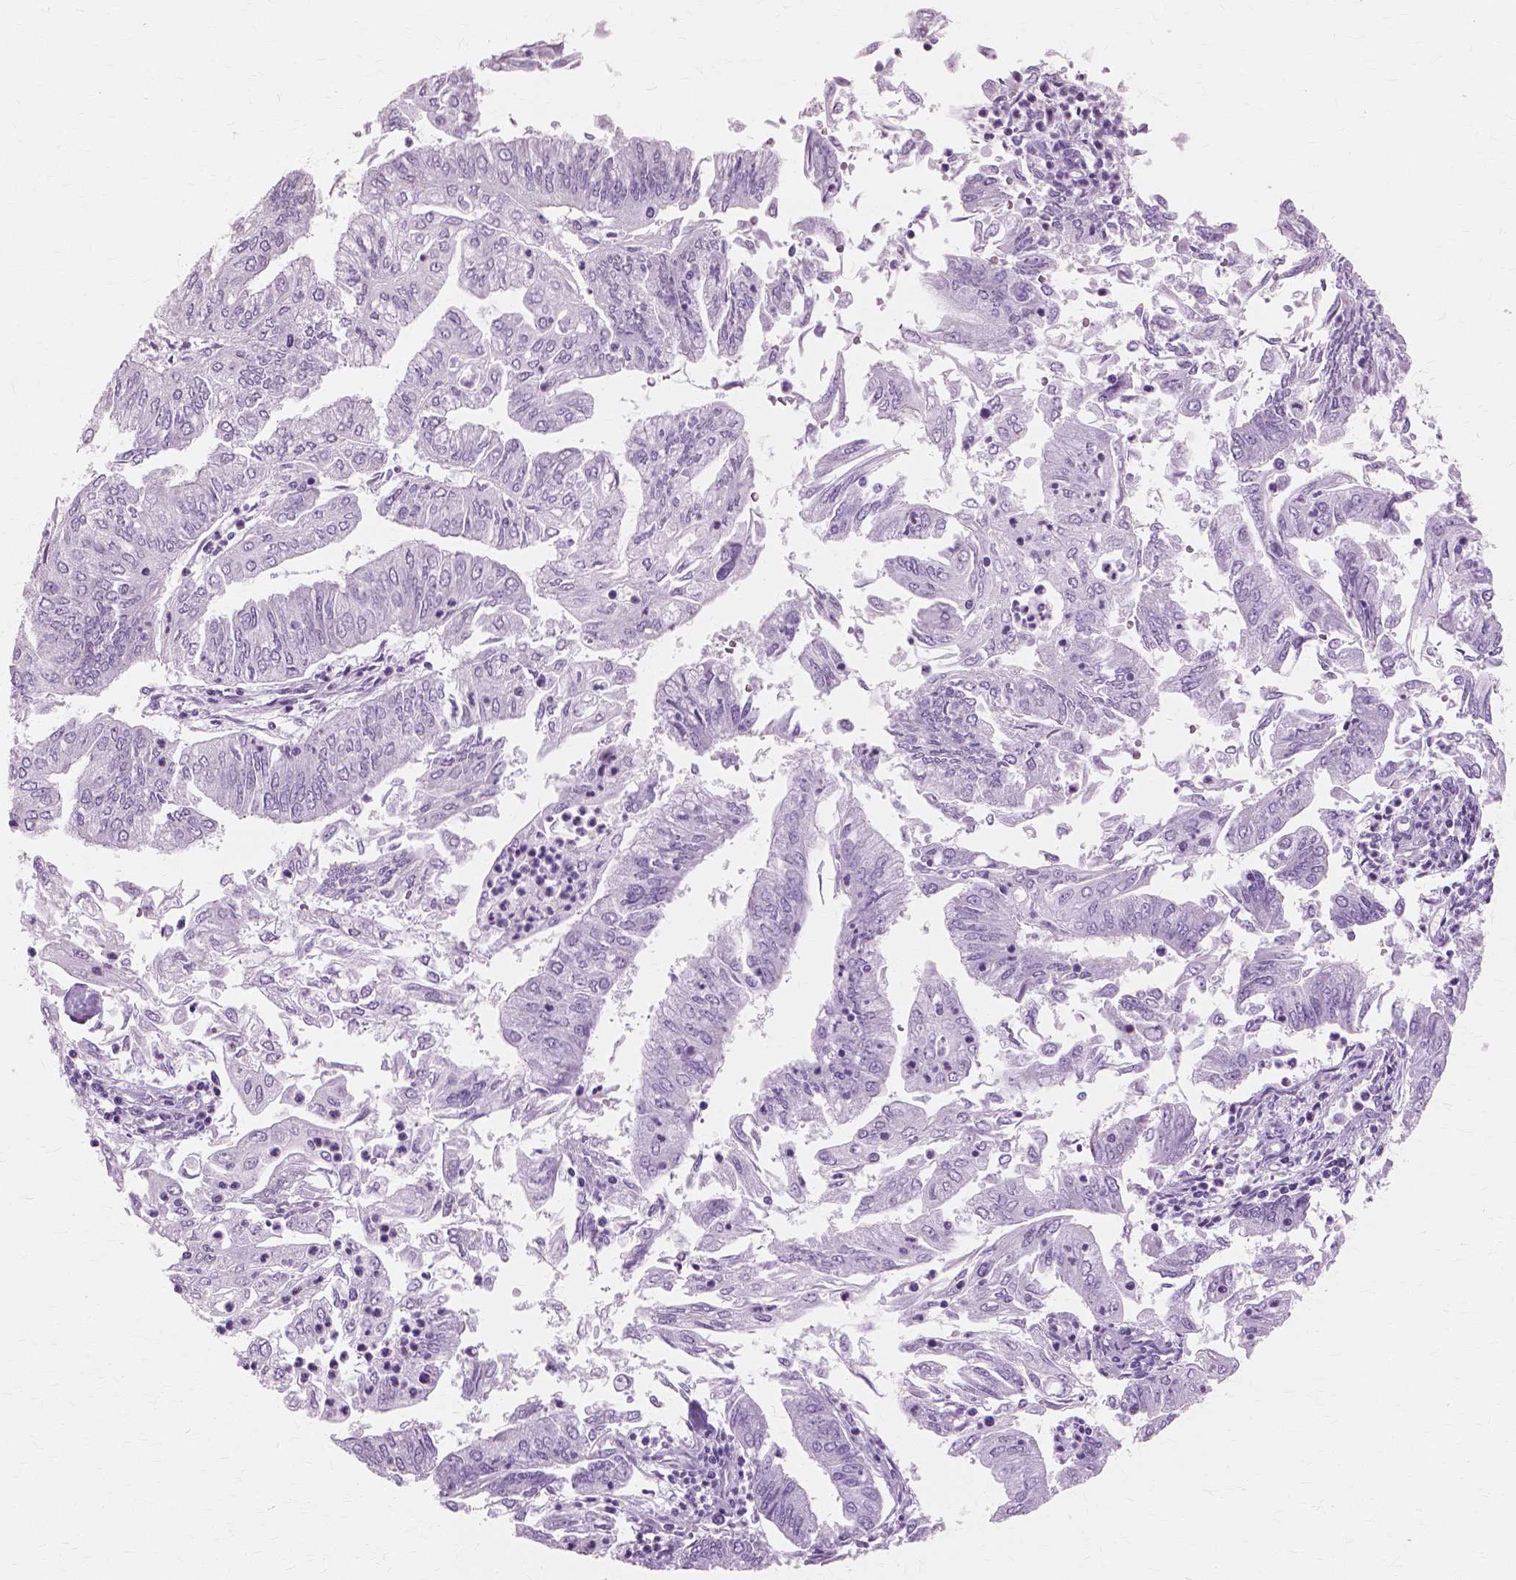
{"staining": {"intensity": "negative", "quantity": "none", "location": "none"}, "tissue": "endometrial cancer", "cell_type": "Tumor cells", "image_type": "cancer", "snomed": [{"axis": "morphology", "description": "Adenocarcinoma, NOS"}, {"axis": "topography", "description": "Endometrium"}], "caption": "DAB (3,3'-diaminobenzidine) immunohistochemical staining of human adenocarcinoma (endometrial) demonstrates no significant staining in tumor cells.", "gene": "SFTPD", "patient": {"sex": "female", "age": 55}}